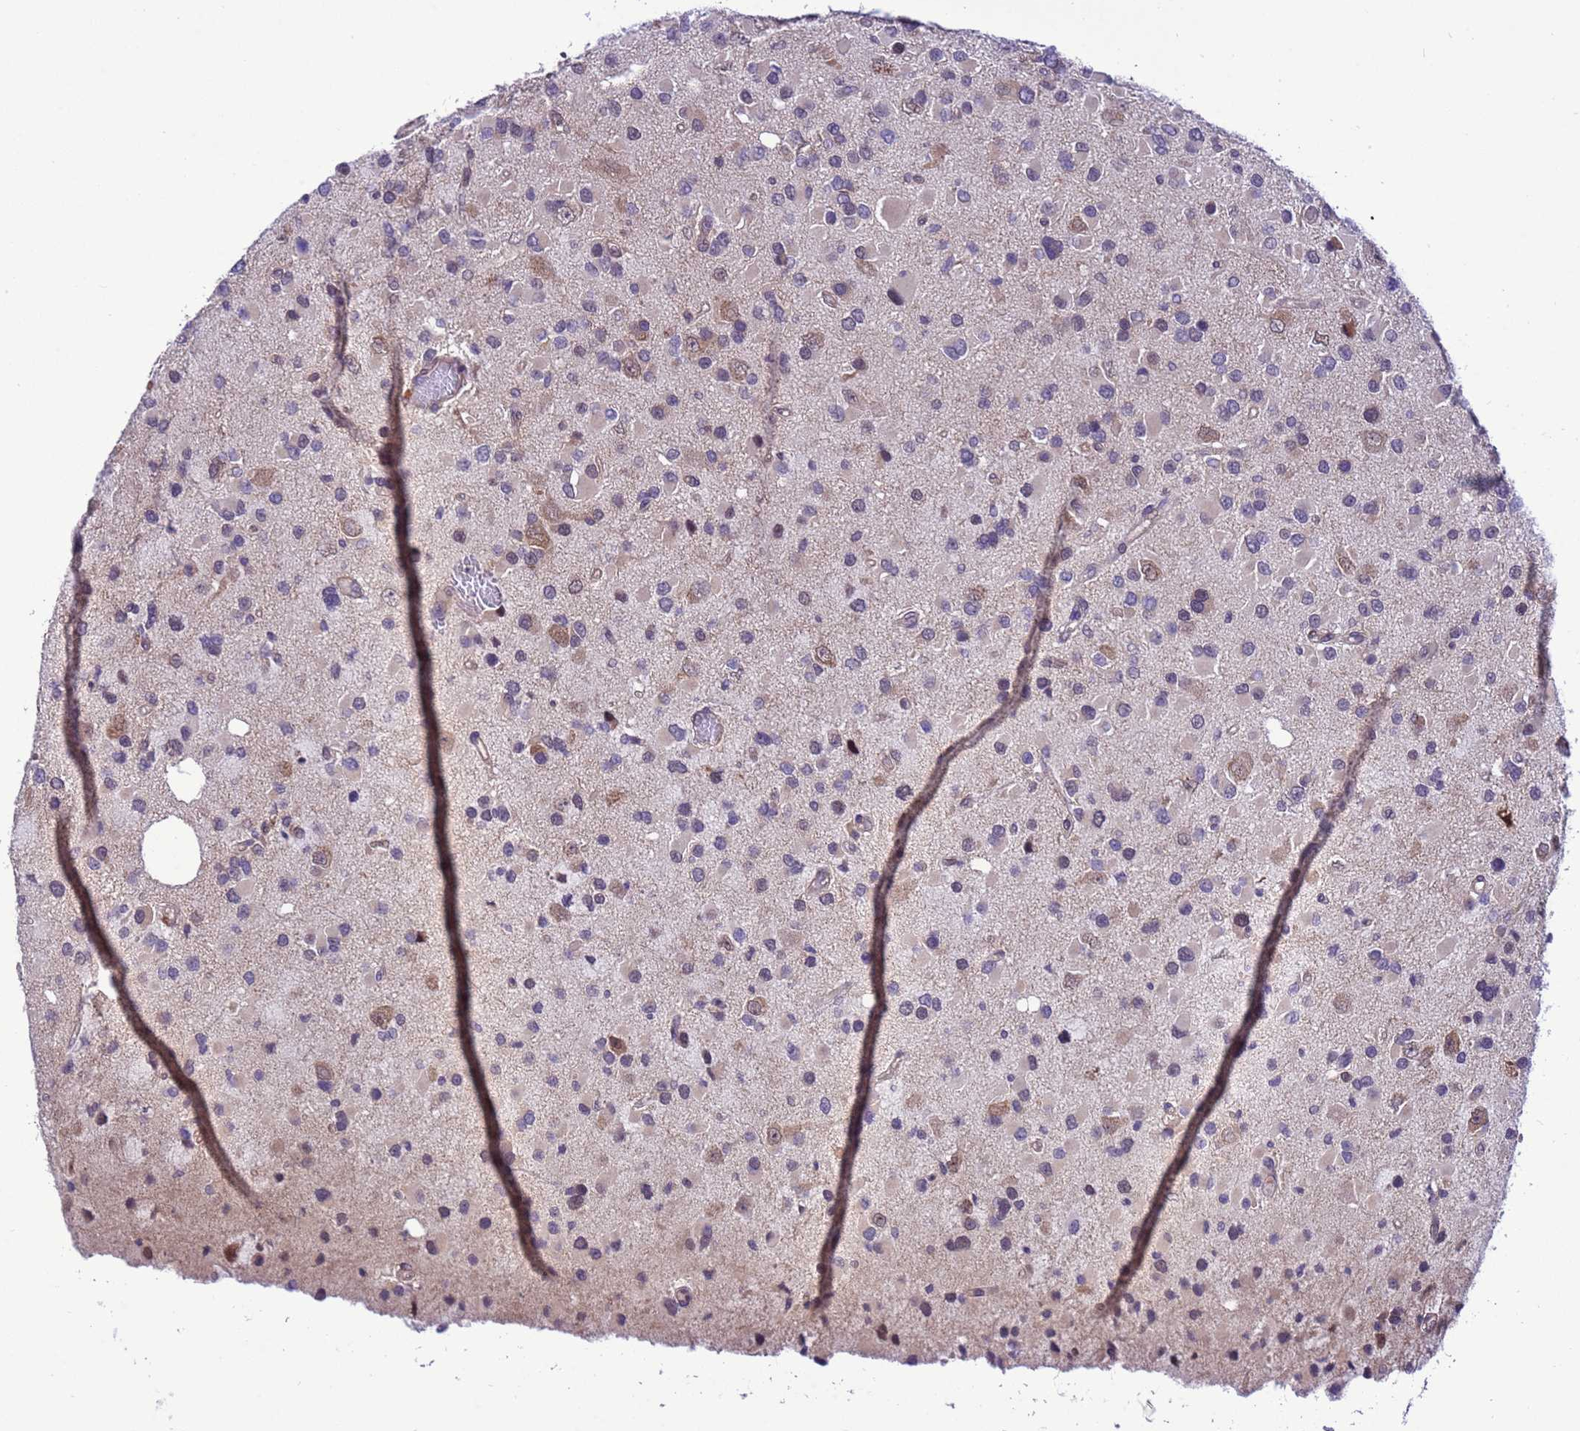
{"staining": {"intensity": "negative", "quantity": "none", "location": "none"}, "tissue": "glioma", "cell_type": "Tumor cells", "image_type": "cancer", "snomed": [{"axis": "morphology", "description": "Glioma, malignant, High grade"}, {"axis": "topography", "description": "Brain"}], "caption": "Tumor cells show no significant protein staining in malignant high-grade glioma.", "gene": "RASD1", "patient": {"sex": "male", "age": 53}}